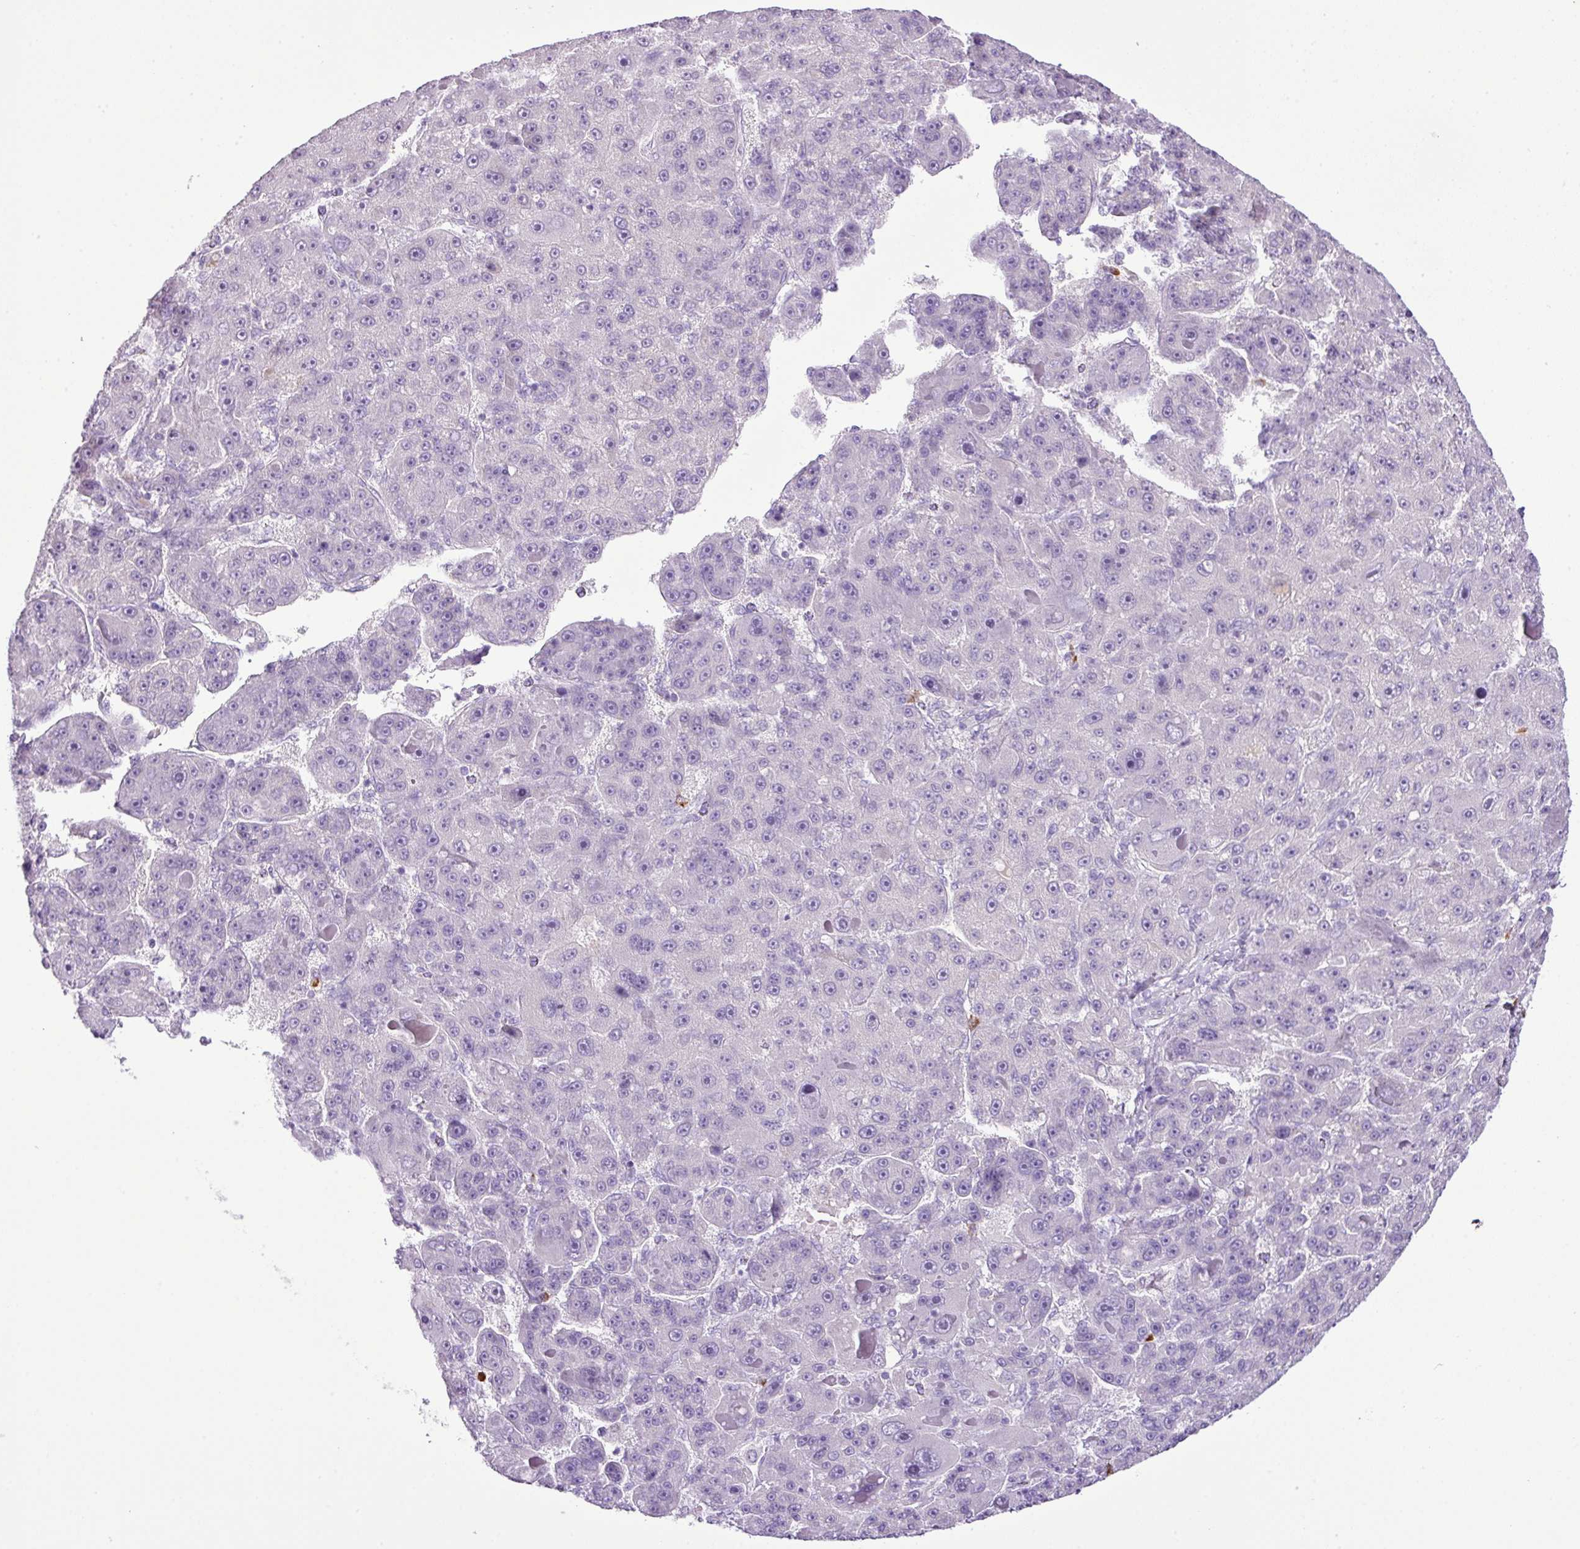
{"staining": {"intensity": "negative", "quantity": "none", "location": "none"}, "tissue": "liver cancer", "cell_type": "Tumor cells", "image_type": "cancer", "snomed": [{"axis": "morphology", "description": "Carcinoma, Hepatocellular, NOS"}, {"axis": "topography", "description": "Liver"}], "caption": "Micrograph shows no protein positivity in tumor cells of liver cancer (hepatocellular carcinoma) tissue.", "gene": "HTR3E", "patient": {"sex": "male", "age": 76}}